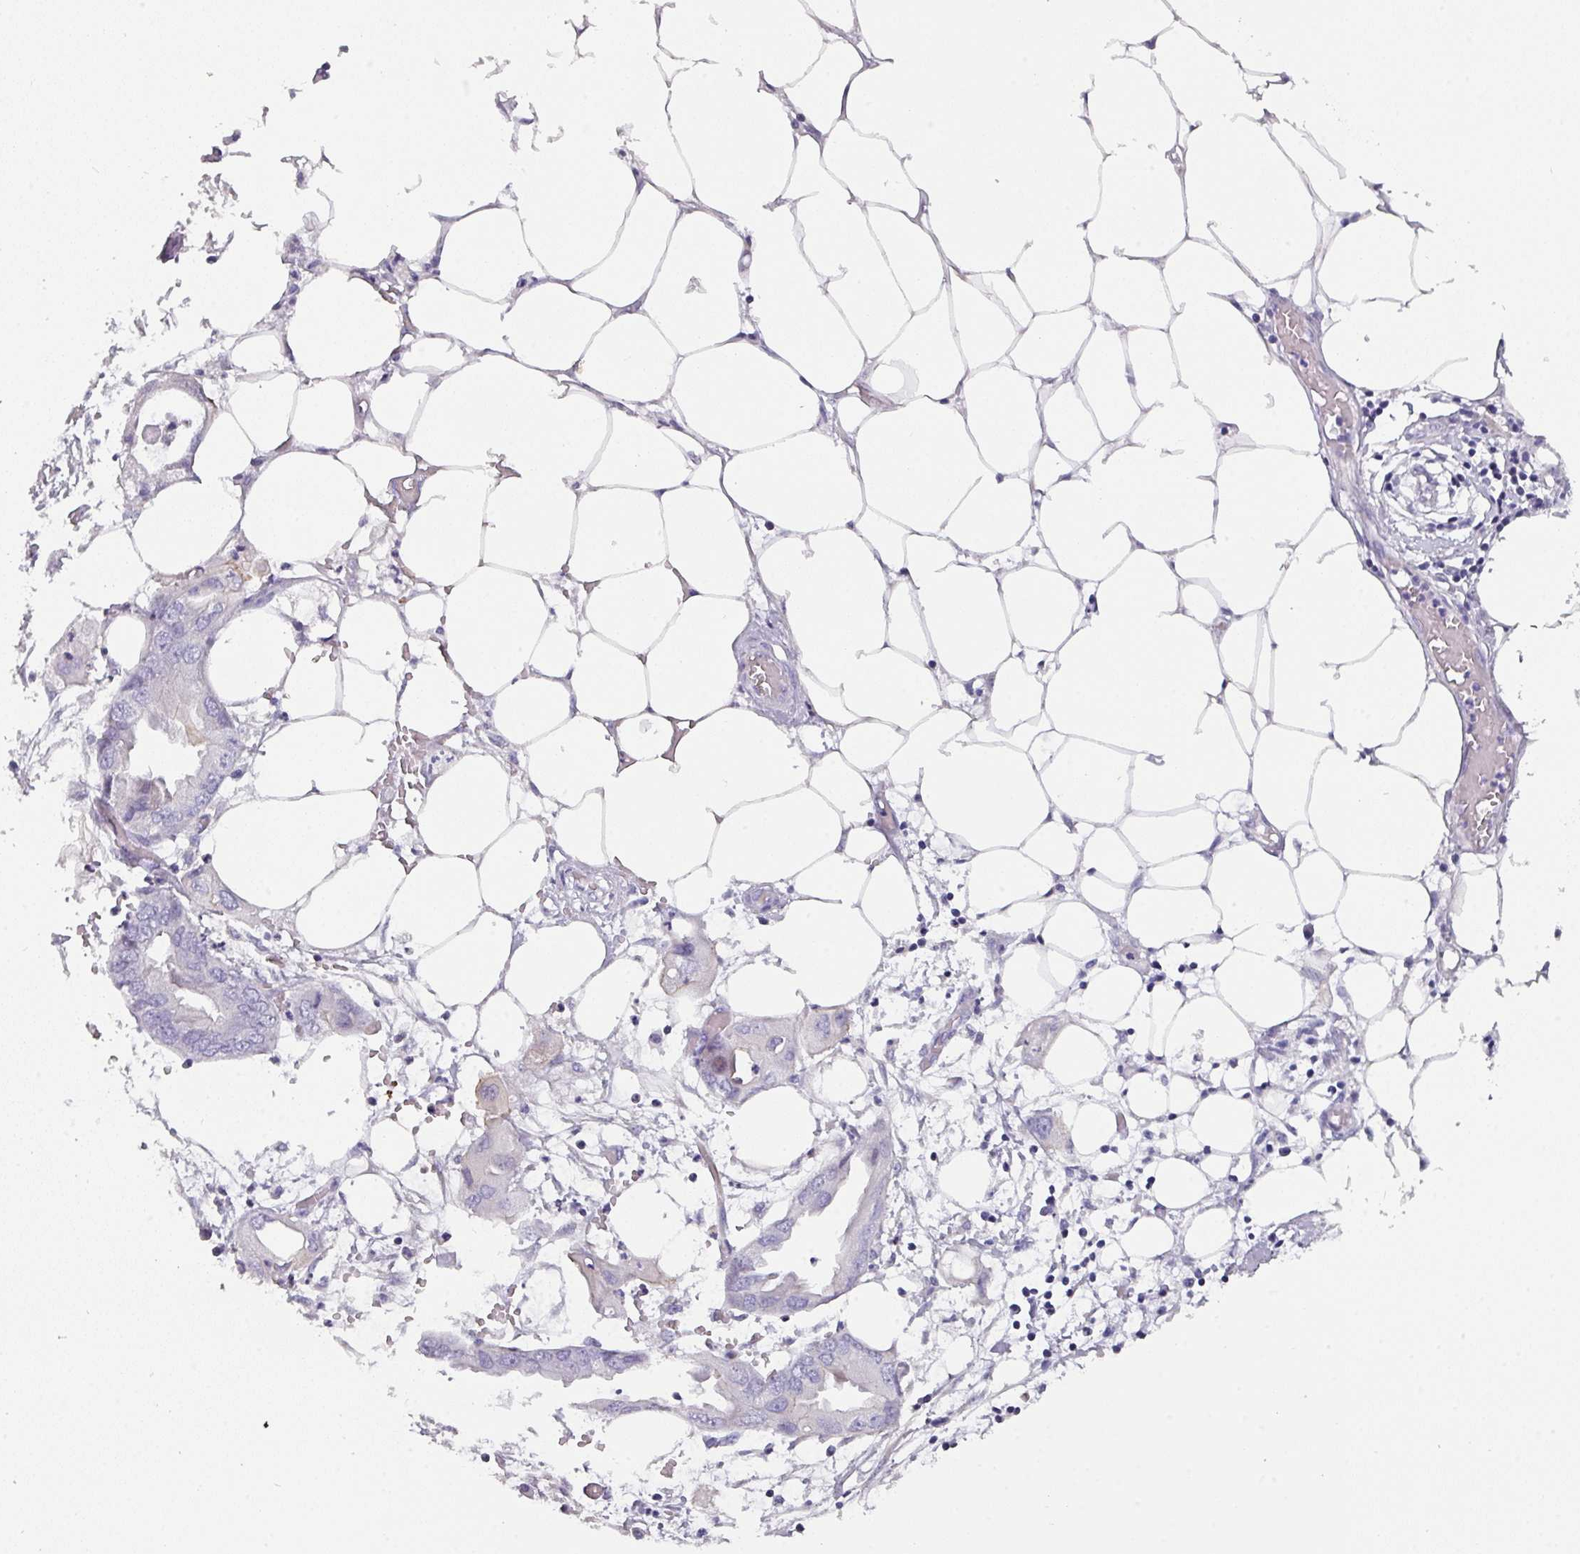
{"staining": {"intensity": "negative", "quantity": "none", "location": "none"}, "tissue": "endometrial cancer", "cell_type": "Tumor cells", "image_type": "cancer", "snomed": [{"axis": "morphology", "description": "Adenocarcinoma, NOS"}, {"axis": "morphology", "description": "Adenocarcinoma, metastatic, NOS"}, {"axis": "topography", "description": "Adipose tissue"}, {"axis": "topography", "description": "Endometrium"}], "caption": "The image shows no significant staining in tumor cells of metastatic adenocarcinoma (endometrial).", "gene": "ANKRD29", "patient": {"sex": "female", "age": 67}}